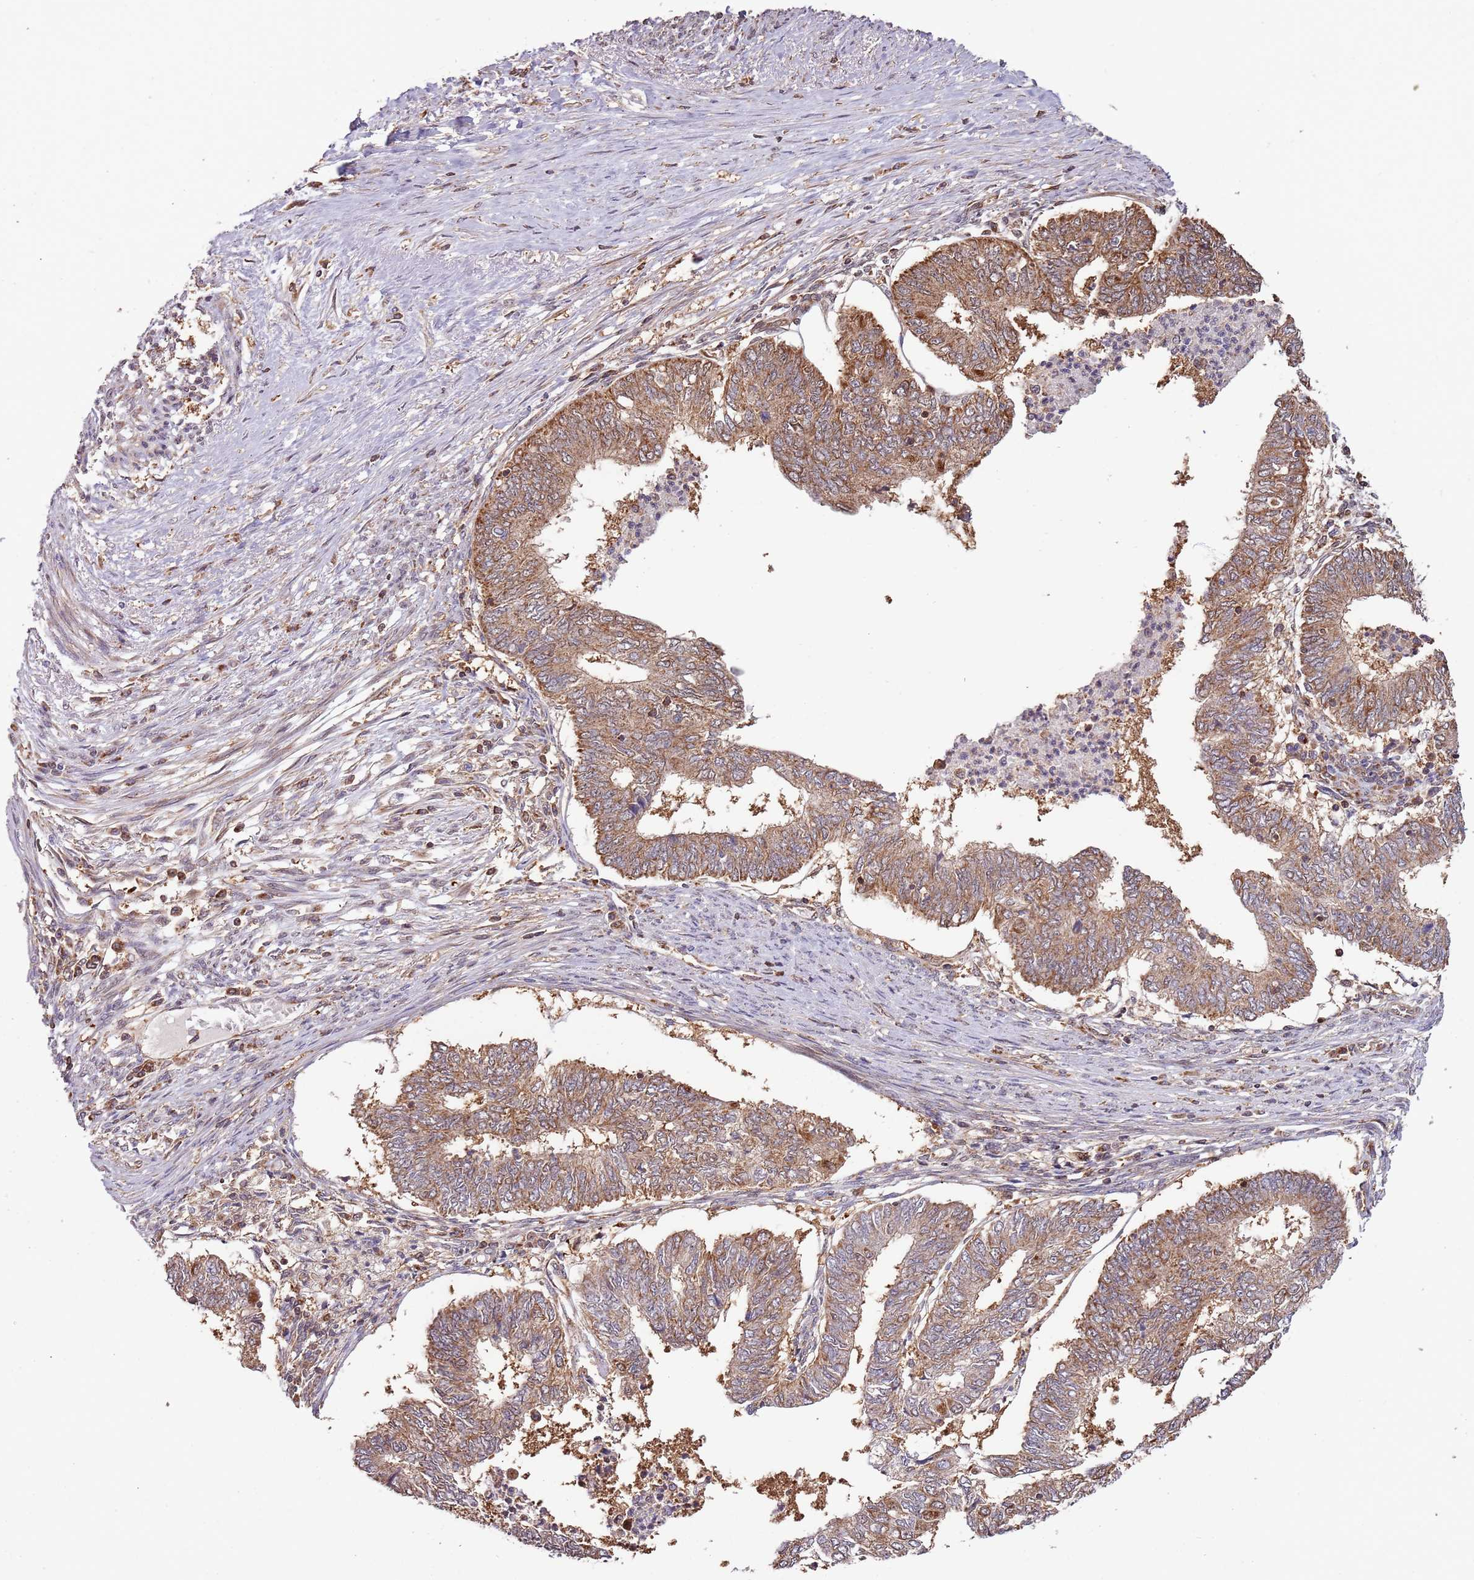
{"staining": {"intensity": "strong", "quantity": ">75%", "location": "cytoplasmic/membranous"}, "tissue": "endometrial cancer", "cell_type": "Tumor cells", "image_type": "cancer", "snomed": [{"axis": "morphology", "description": "Adenocarcinoma, NOS"}, {"axis": "topography", "description": "Endometrium"}], "caption": "Tumor cells show high levels of strong cytoplasmic/membranous staining in about >75% of cells in adenocarcinoma (endometrial). (brown staining indicates protein expression, while blue staining denotes nuclei).", "gene": "IL17RD", "patient": {"sex": "female", "age": 68}}